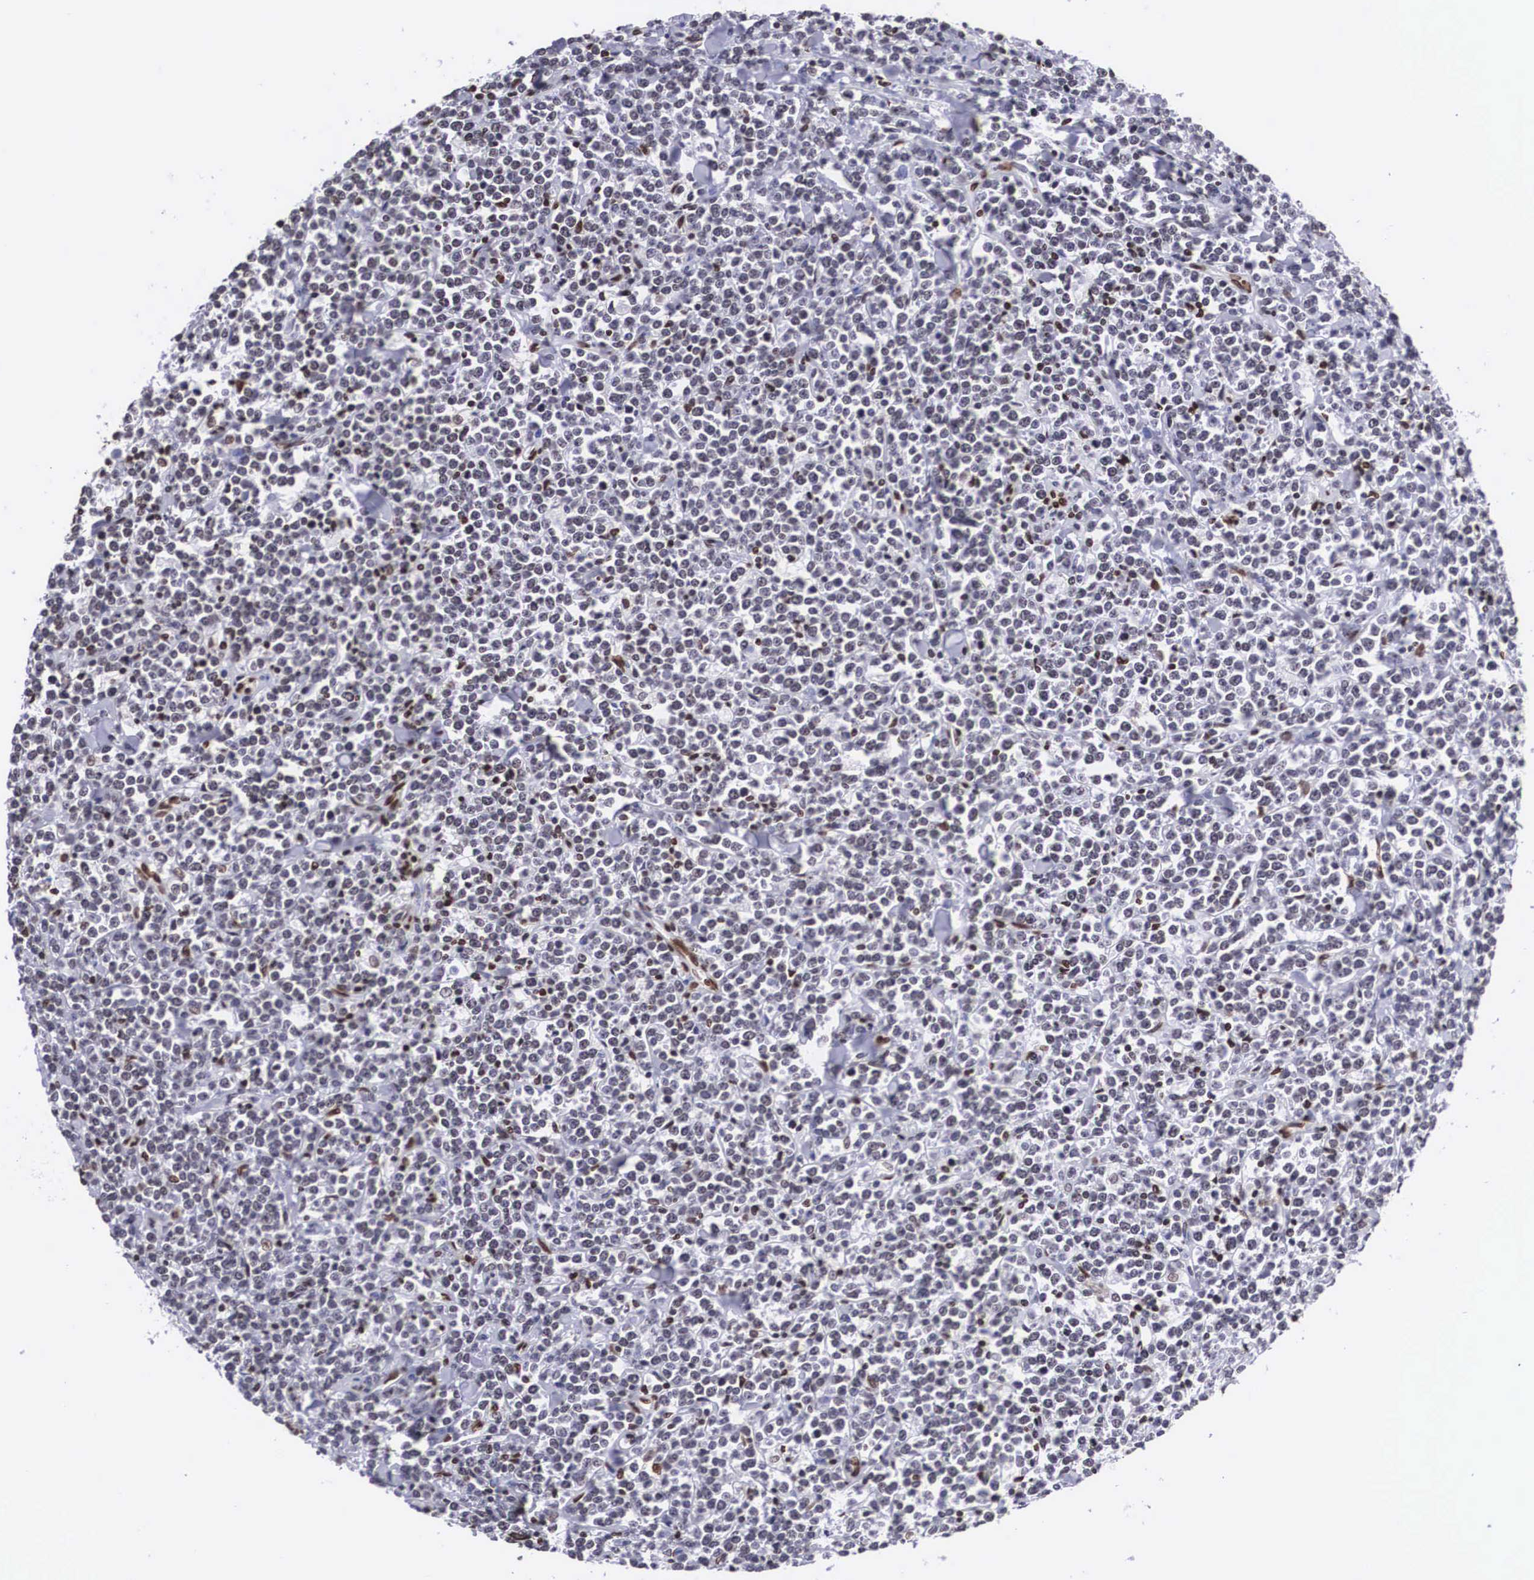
{"staining": {"intensity": "moderate", "quantity": ">75%", "location": "nuclear"}, "tissue": "lymphoma", "cell_type": "Tumor cells", "image_type": "cancer", "snomed": [{"axis": "morphology", "description": "Malignant lymphoma, non-Hodgkin's type, High grade"}, {"axis": "topography", "description": "Small intestine"}, {"axis": "topography", "description": "Colon"}], "caption": "Immunohistochemistry of human lymphoma exhibits medium levels of moderate nuclear staining in about >75% of tumor cells. (IHC, brightfield microscopy, high magnification).", "gene": "MECP2", "patient": {"sex": "male", "age": 8}}